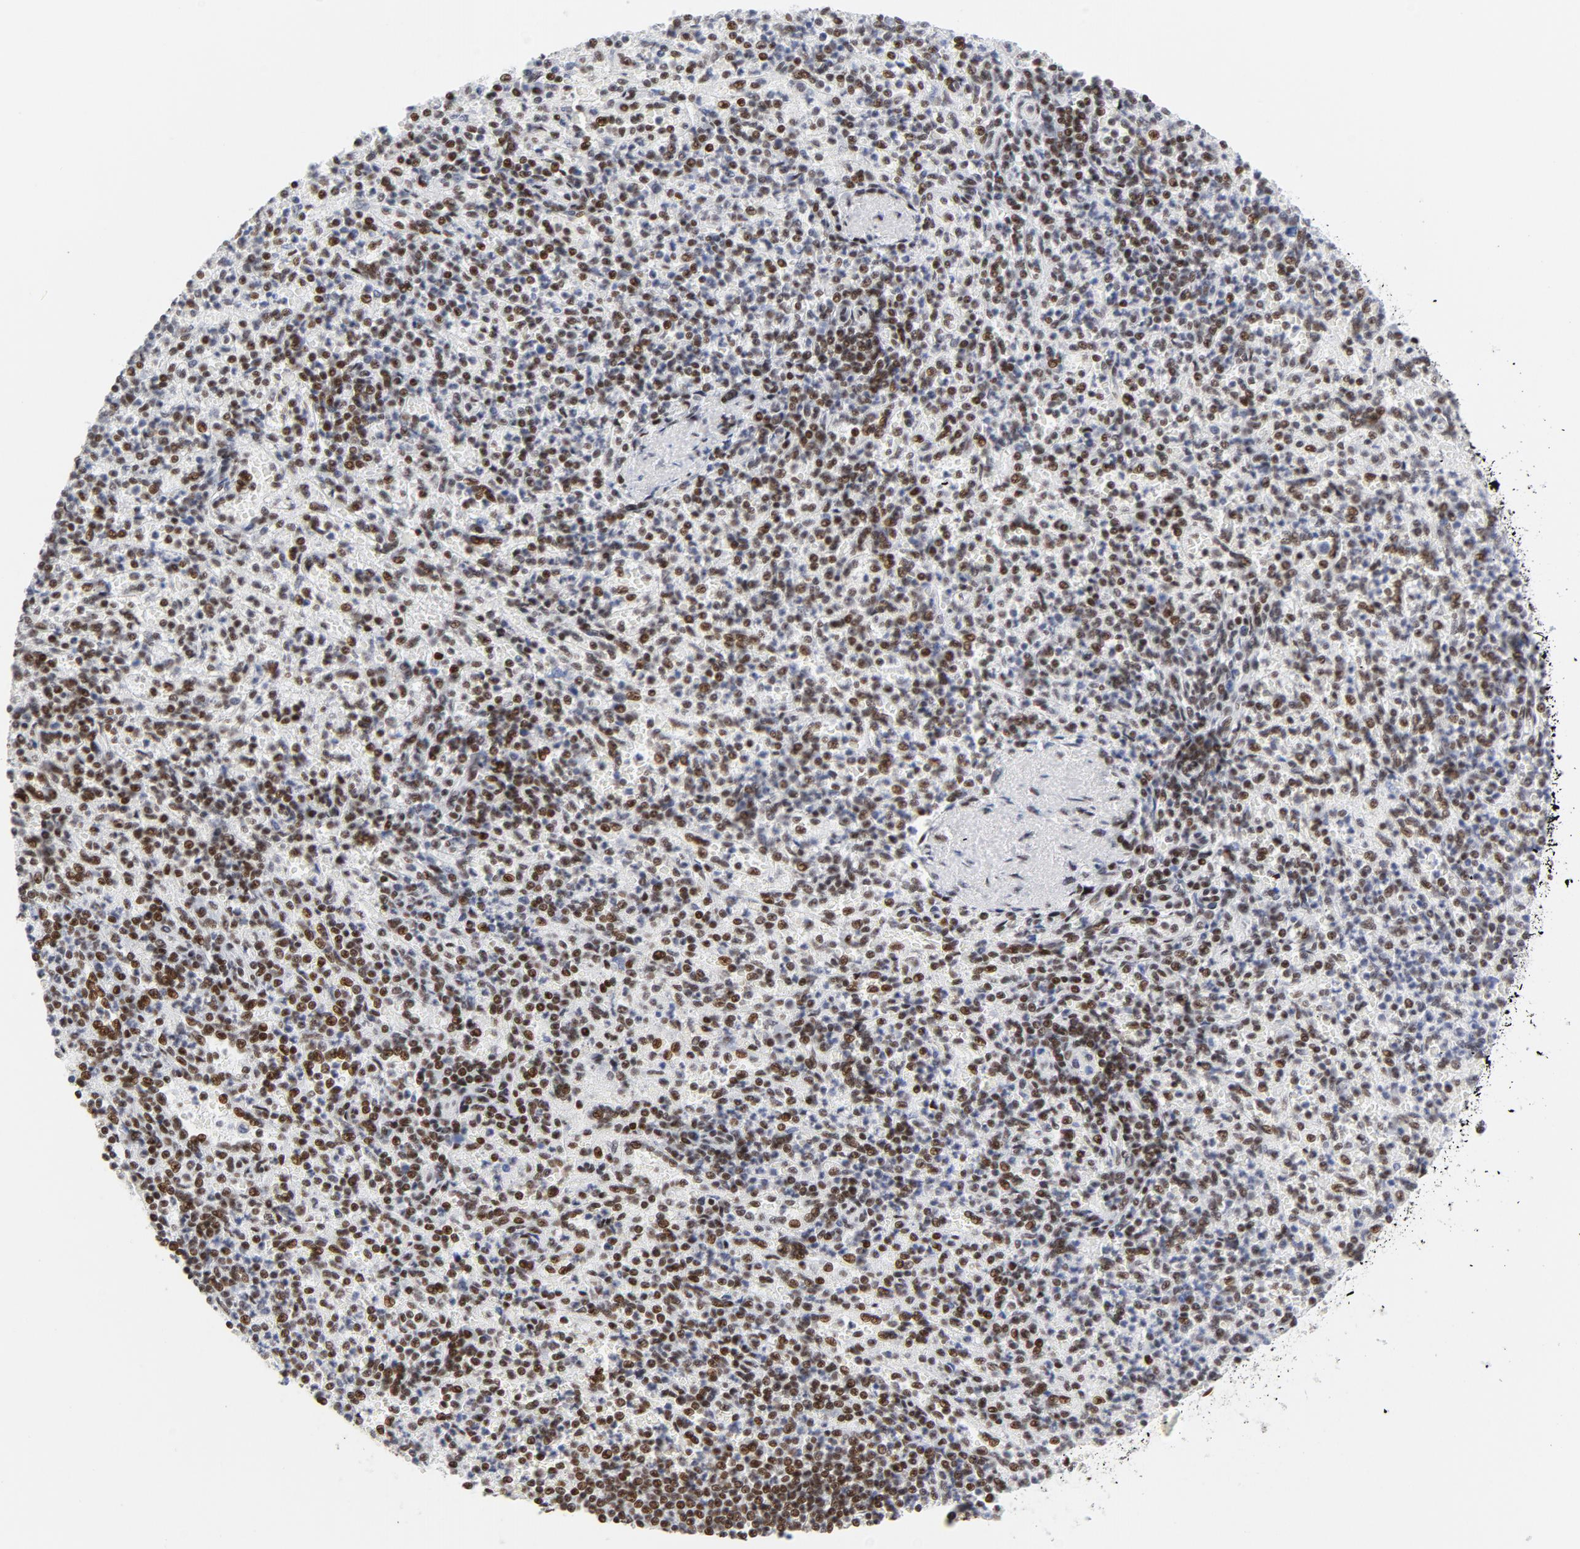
{"staining": {"intensity": "strong", "quantity": ">75%", "location": "nuclear"}, "tissue": "spleen", "cell_type": "Cells in red pulp", "image_type": "normal", "snomed": [{"axis": "morphology", "description": "Normal tissue, NOS"}, {"axis": "topography", "description": "Spleen"}], "caption": "Cells in red pulp demonstrate high levels of strong nuclear positivity in approximately >75% of cells in benign human spleen. (DAB IHC with brightfield microscopy, high magnification).", "gene": "XRCC5", "patient": {"sex": "female", "age": 74}}